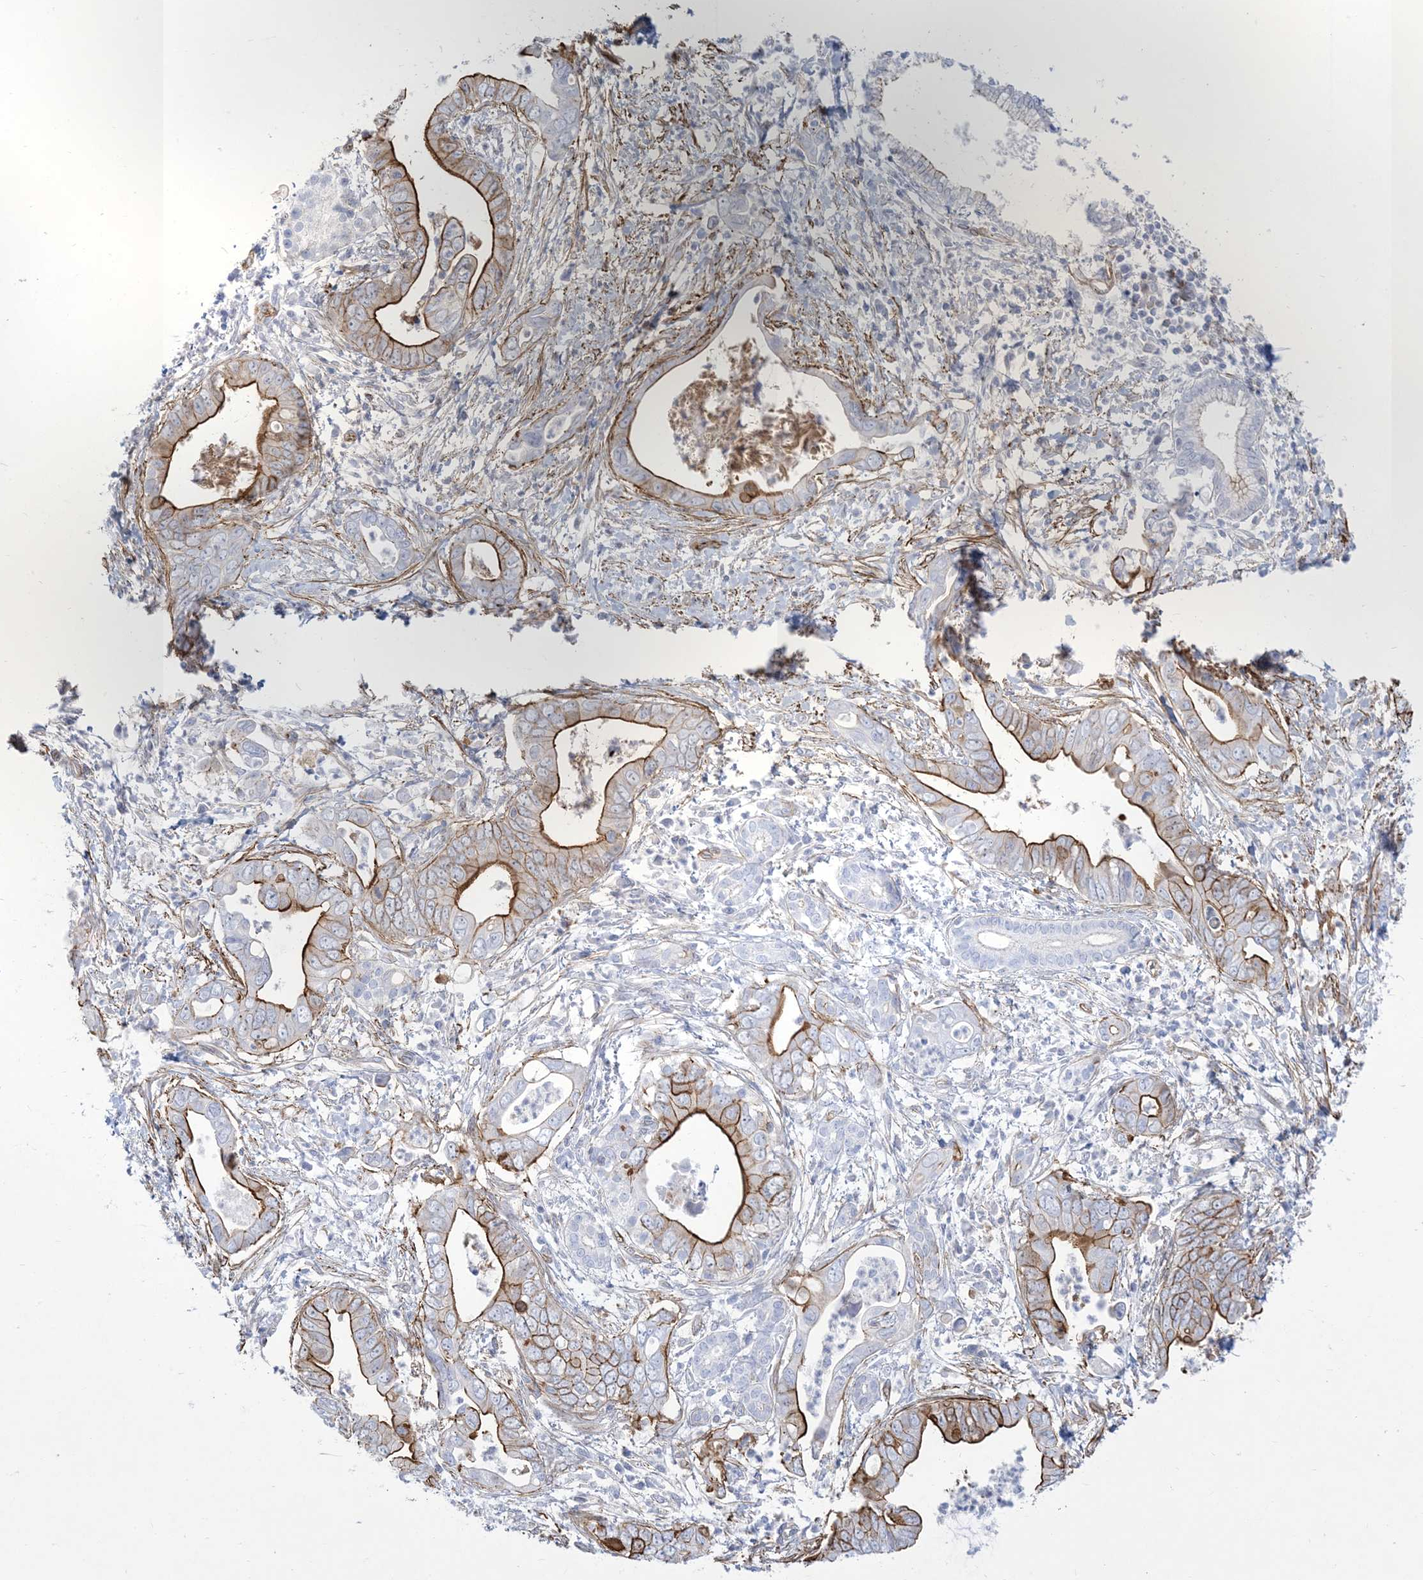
{"staining": {"intensity": "strong", "quantity": "25%-75%", "location": "cytoplasmic/membranous"}, "tissue": "pancreatic cancer", "cell_type": "Tumor cells", "image_type": "cancer", "snomed": [{"axis": "morphology", "description": "Adenocarcinoma, NOS"}, {"axis": "topography", "description": "Pancreas"}], "caption": "There is high levels of strong cytoplasmic/membranous positivity in tumor cells of adenocarcinoma (pancreatic), as demonstrated by immunohistochemical staining (brown color).", "gene": "B3GNT7", "patient": {"sex": "male", "age": 75}}